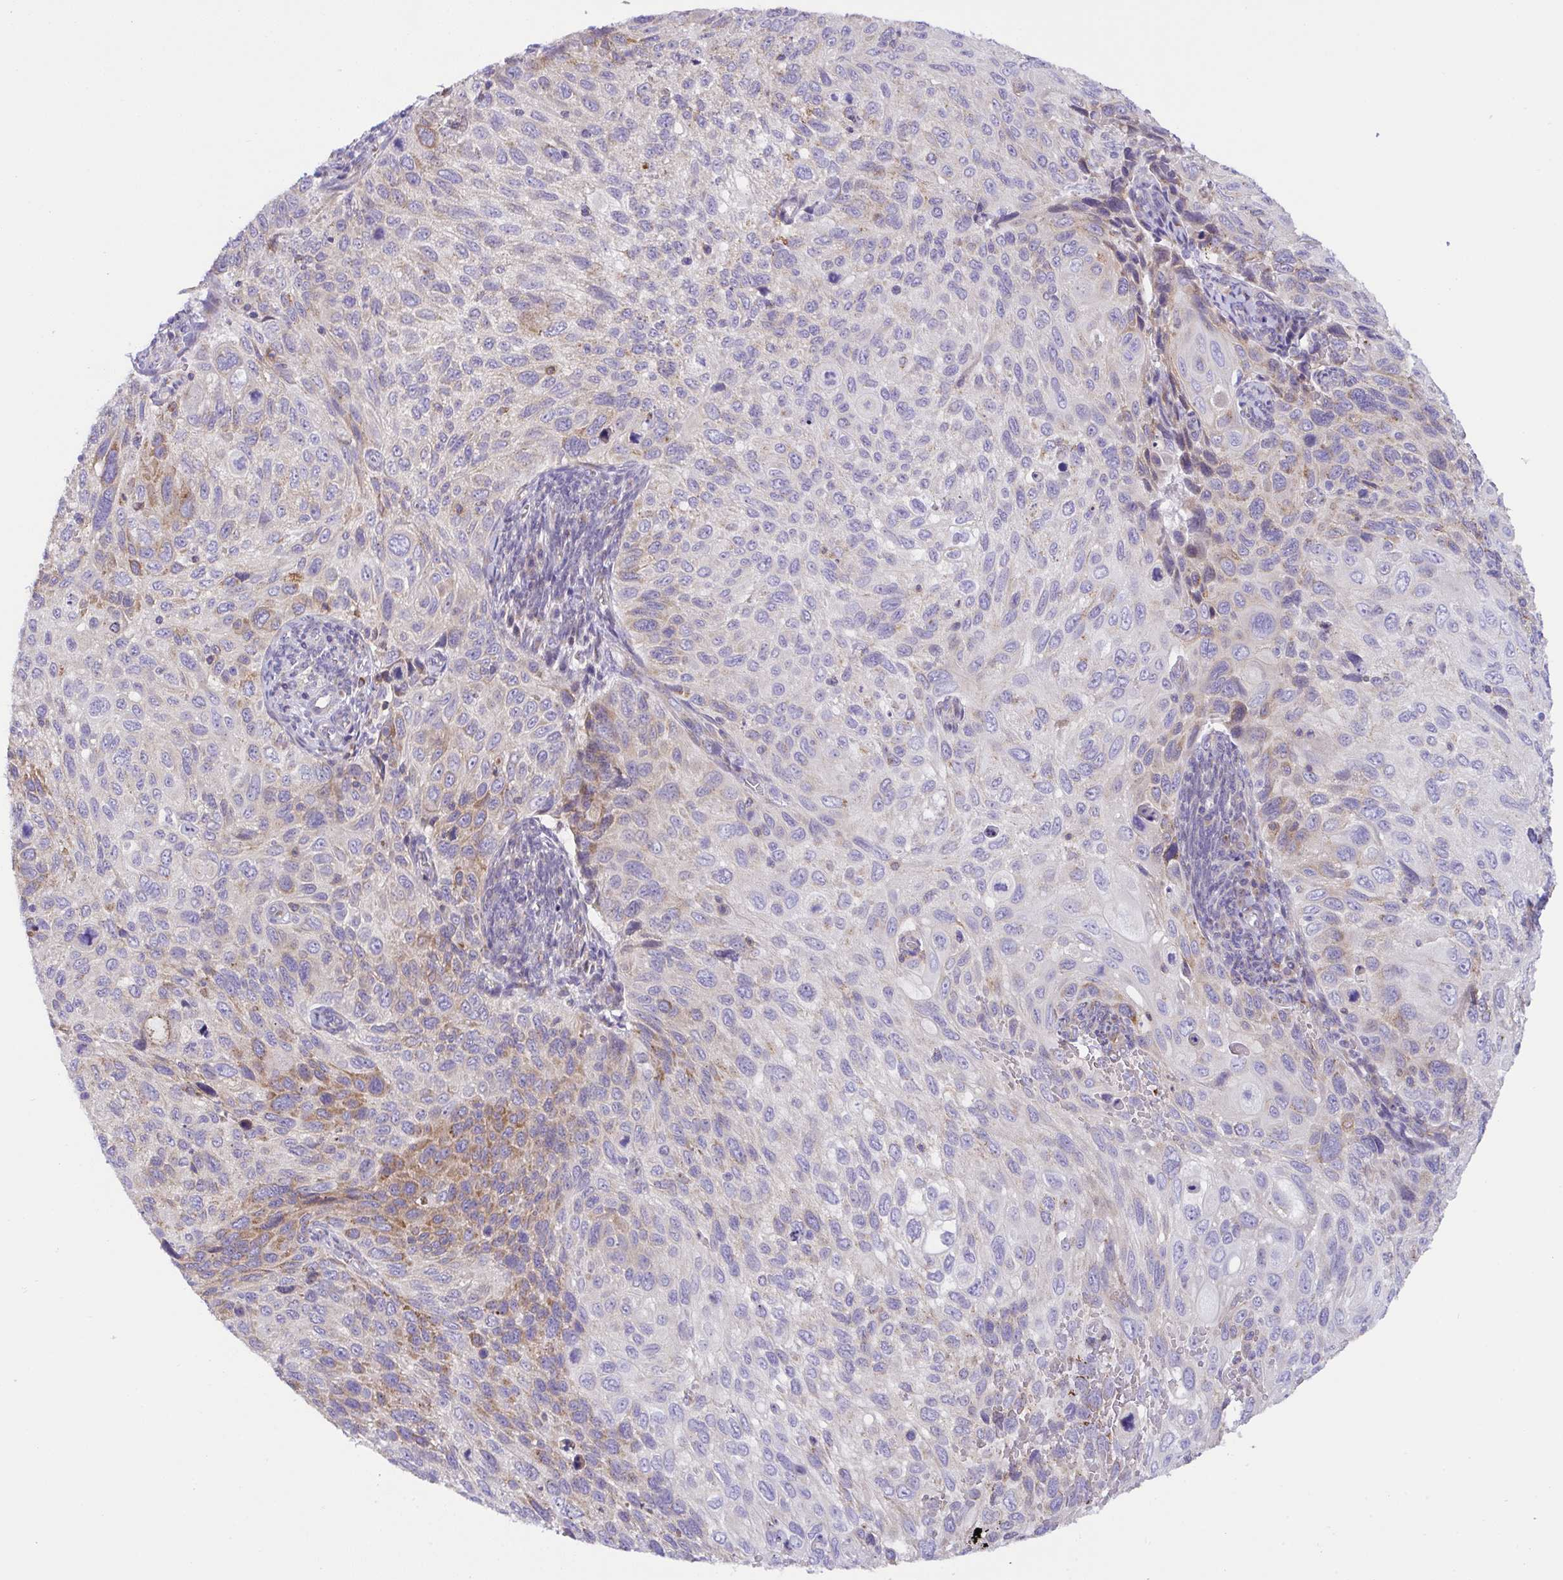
{"staining": {"intensity": "moderate", "quantity": "25%-75%", "location": "cytoplasmic/membranous"}, "tissue": "cervical cancer", "cell_type": "Tumor cells", "image_type": "cancer", "snomed": [{"axis": "morphology", "description": "Squamous cell carcinoma, NOS"}, {"axis": "topography", "description": "Cervix"}], "caption": "This photomicrograph displays immunohistochemistry (IHC) staining of cervical cancer (squamous cell carcinoma), with medium moderate cytoplasmic/membranous expression in approximately 25%-75% of tumor cells.", "gene": "MIA3", "patient": {"sex": "female", "age": 70}}